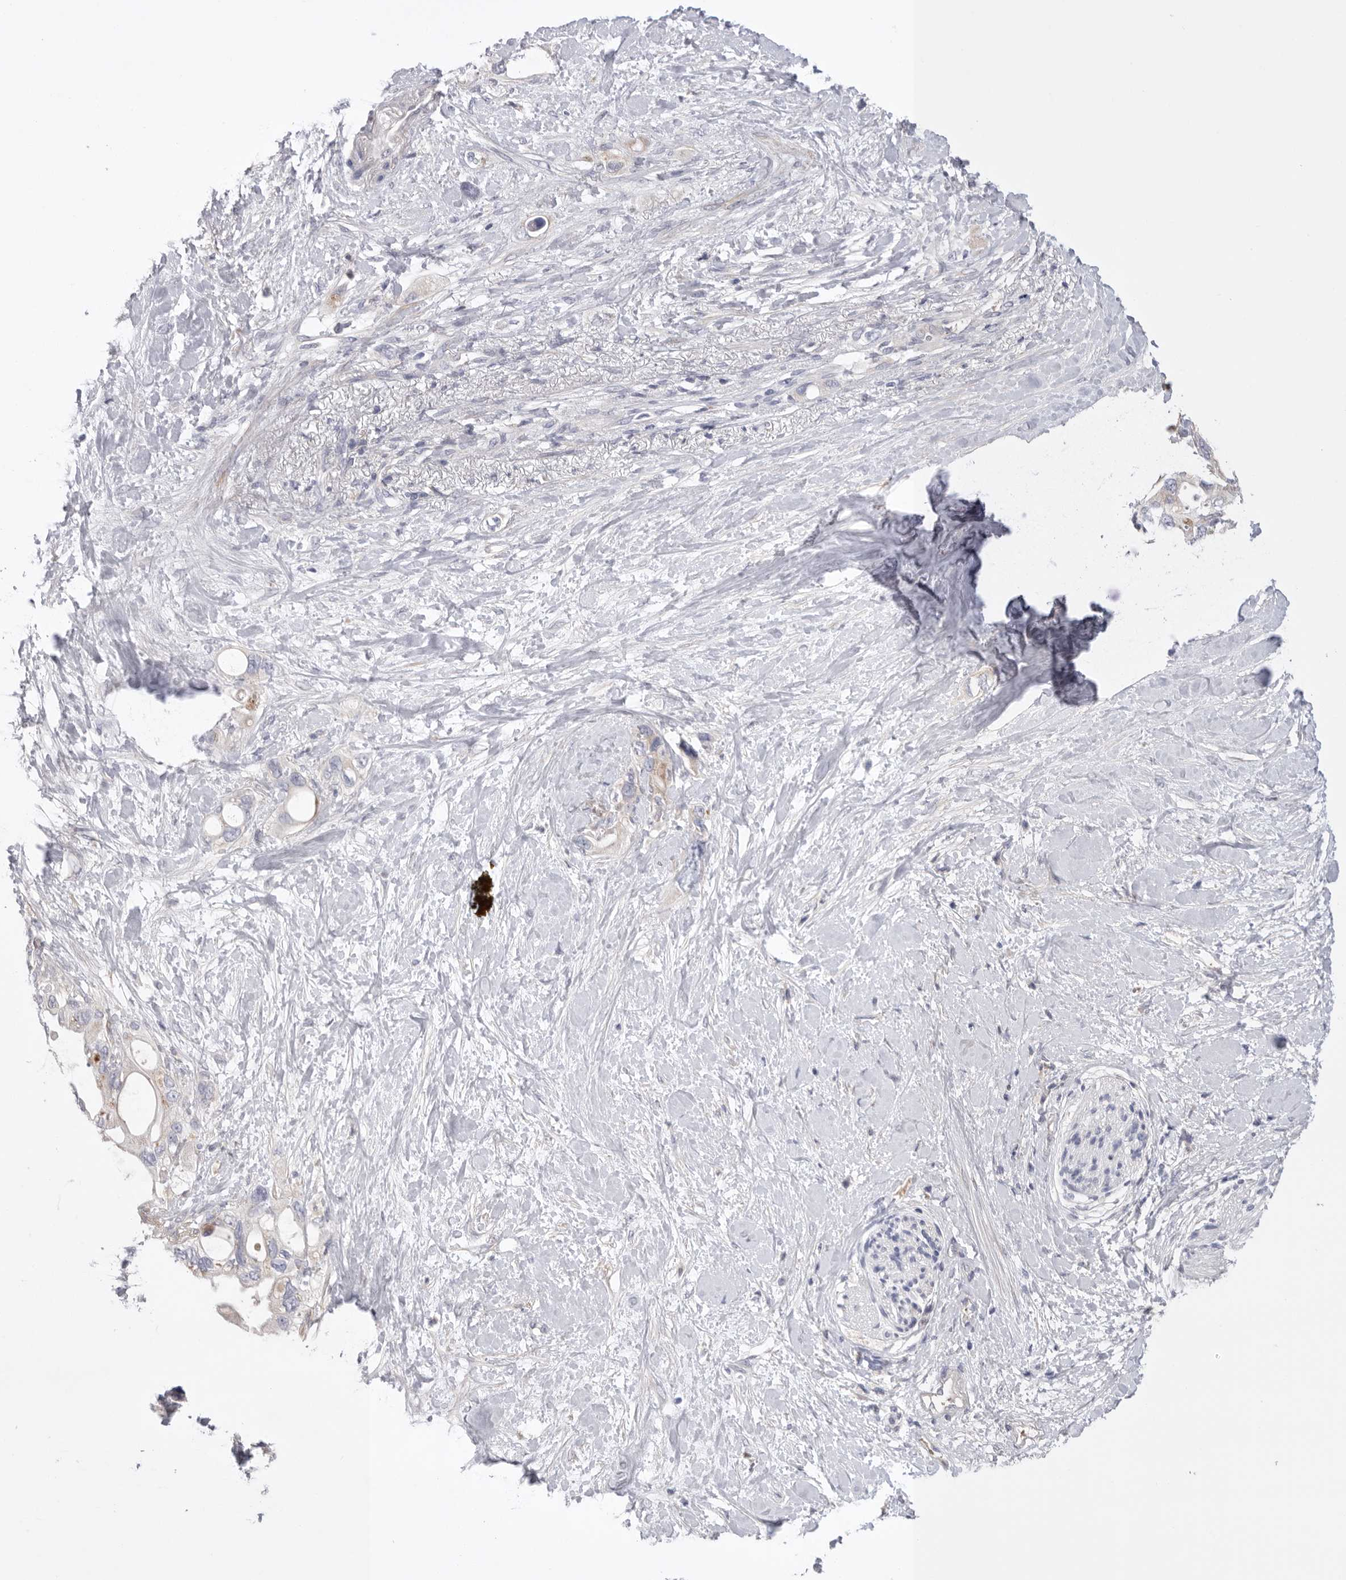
{"staining": {"intensity": "weak", "quantity": "<25%", "location": "cytoplasmic/membranous"}, "tissue": "pancreatic cancer", "cell_type": "Tumor cells", "image_type": "cancer", "snomed": [{"axis": "morphology", "description": "Adenocarcinoma, NOS"}, {"axis": "topography", "description": "Pancreas"}], "caption": "A high-resolution histopathology image shows immunohistochemistry (IHC) staining of pancreatic cancer (adenocarcinoma), which shows no significant expression in tumor cells. Nuclei are stained in blue.", "gene": "CCDC126", "patient": {"sex": "female", "age": 56}}